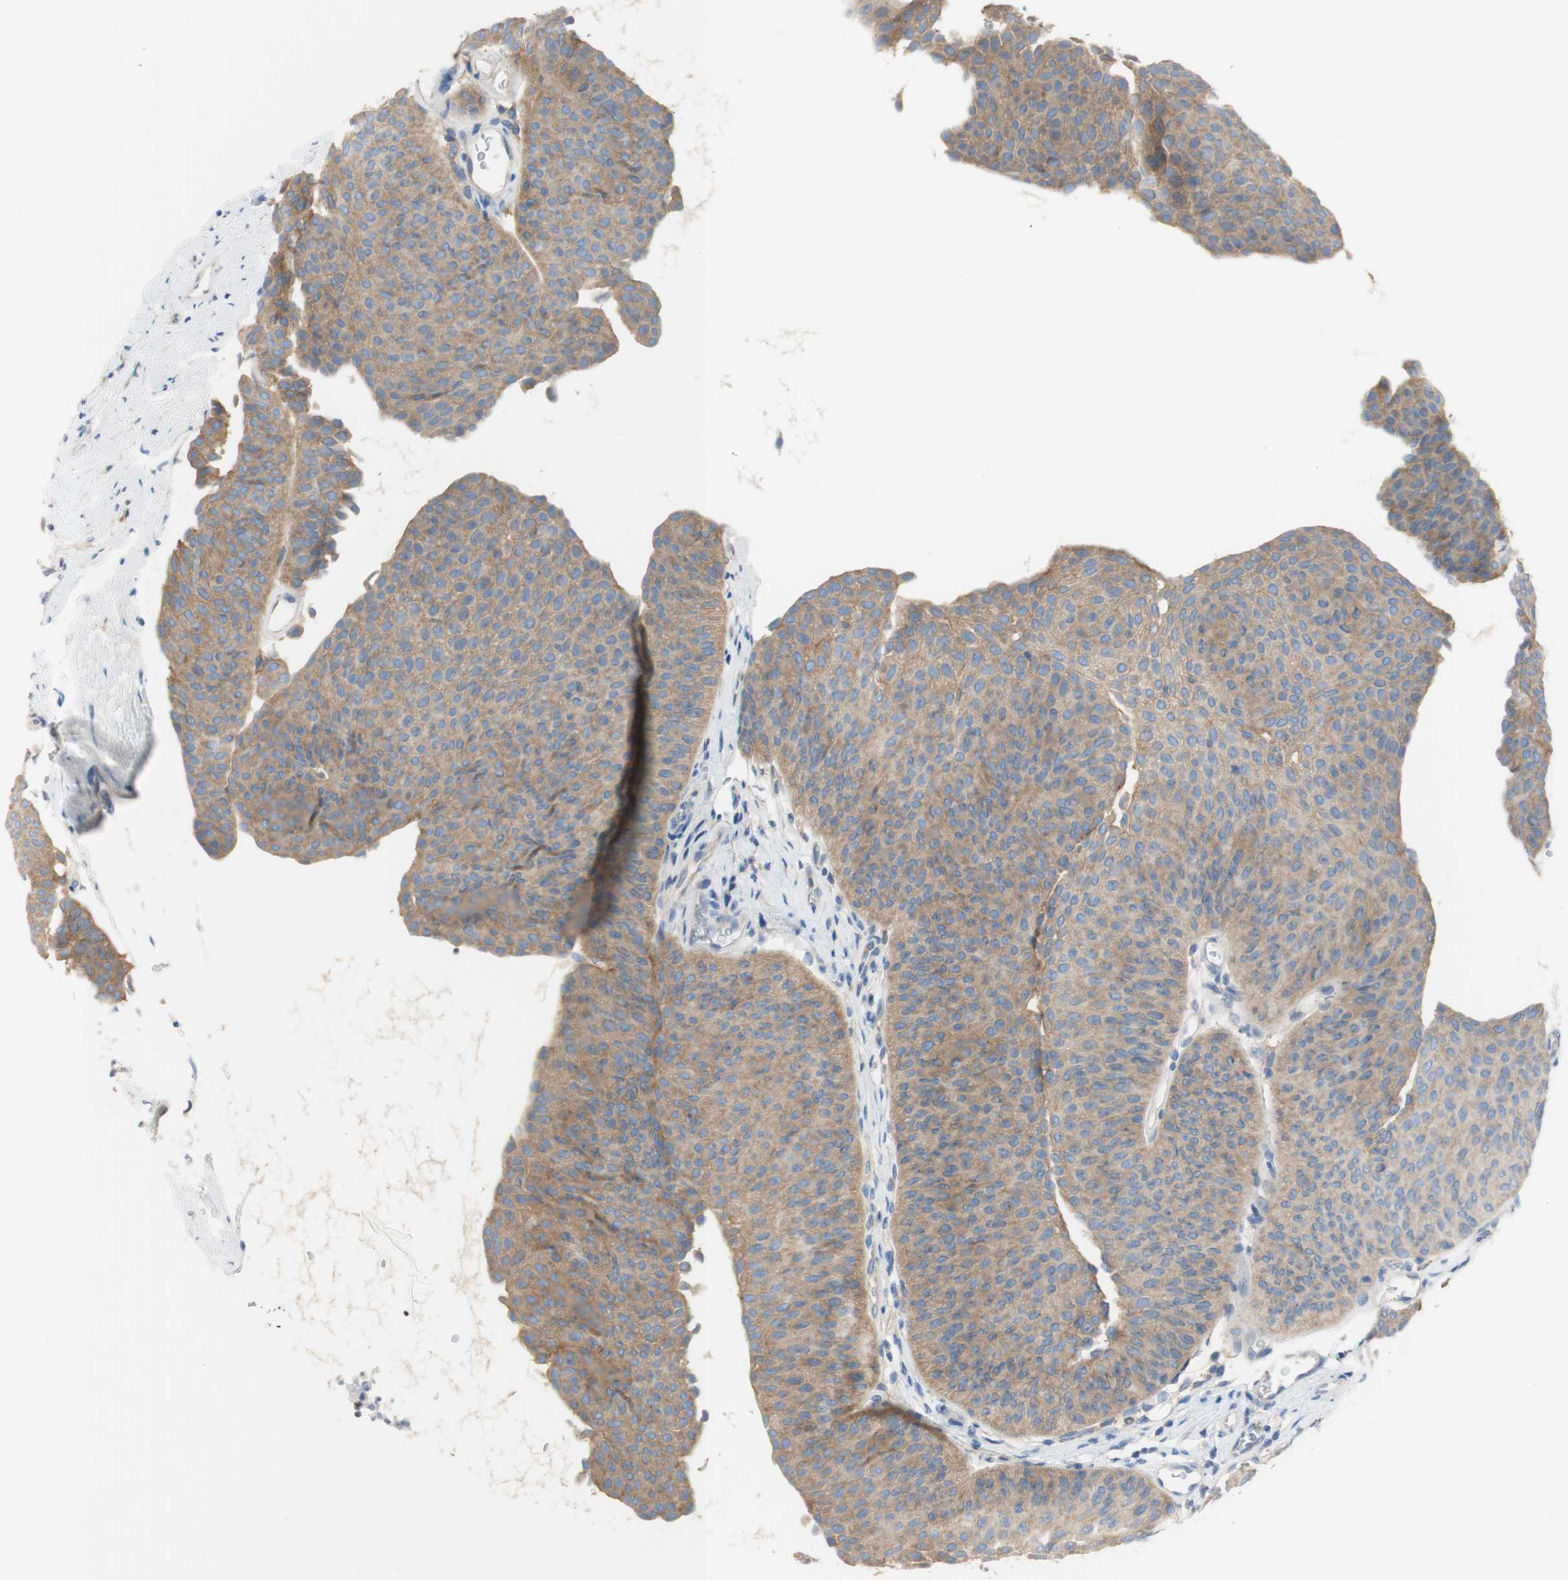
{"staining": {"intensity": "moderate", "quantity": ">75%", "location": "cytoplasmic/membranous"}, "tissue": "urothelial cancer", "cell_type": "Tumor cells", "image_type": "cancer", "snomed": [{"axis": "morphology", "description": "Urothelial carcinoma, Low grade"}, {"axis": "topography", "description": "Urinary bladder"}], "caption": "An image of low-grade urothelial carcinoma stained for a protein reveals moderate cytoplasmic/membranous brown staining in tumor cells. Immunohistochemistry (ihc) stains the protein in brown and the nuclei are stained blue.", "gene": "ATP2B1", "patient": {"sex": "female", "age": 60}}